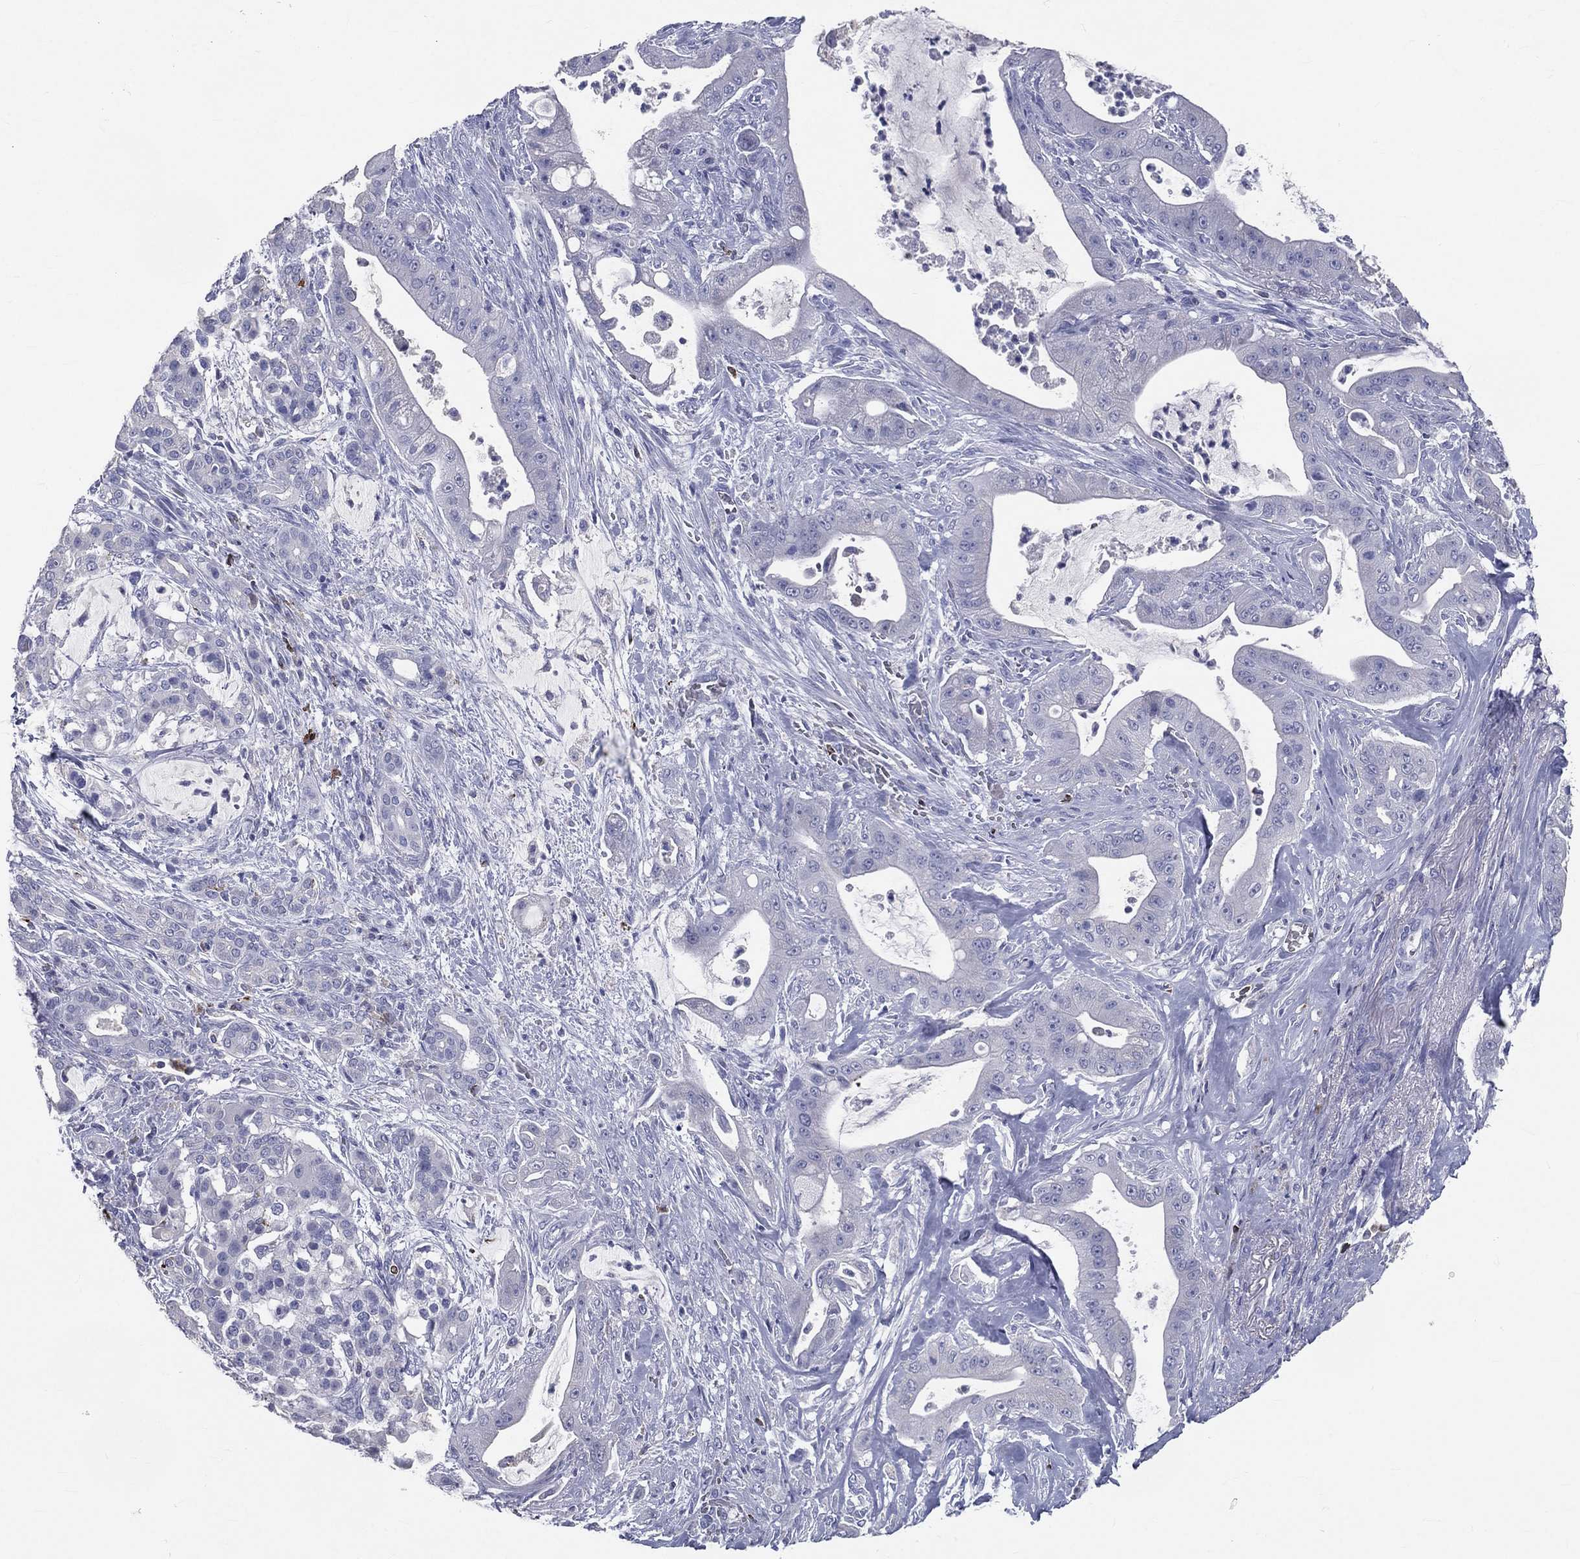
{"staining": {"intensity": "negative", "quantity": "none", "location": "none"}, "tissue": "pancreatic cancer", "cell_type": "Tumor cells", "image_type": "cancer", "snomed": [{"axis": "morphology", "description": "Normal tissue, NOS"}, {"axis": "morphology", "description": "Inflammation, NOS"}, {"axis": "morphology", "description": "Adenocarcinoma, NOS"}, {"axis": "topography", "description": "Pancreas"}], "caption": "Histopathology image shows no protein expression in tumor cells of pancreatic cancer tissue.", "gene": "CTSW", "patient": {"sex": "male", "age": 57}}